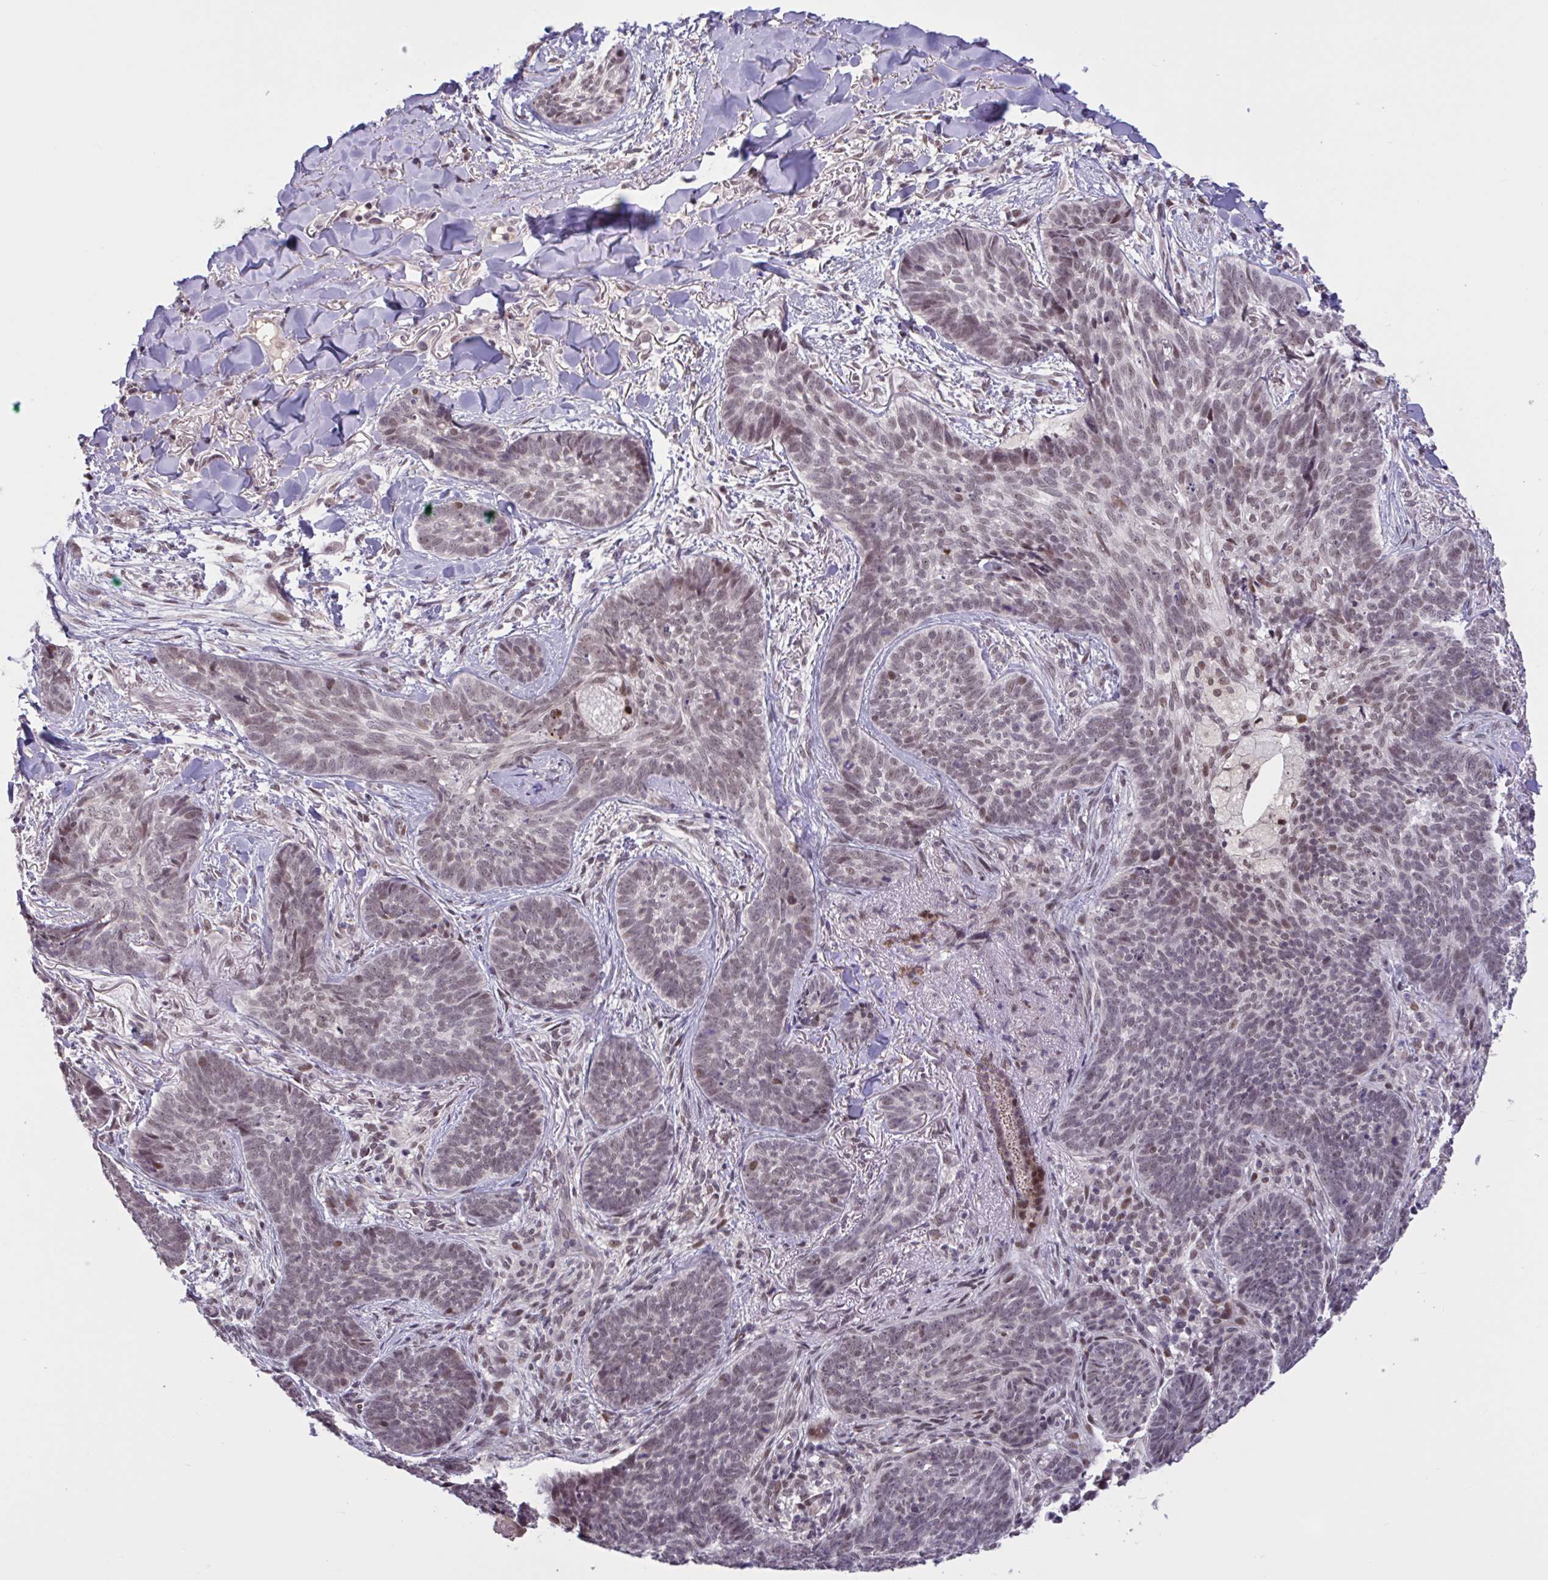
{"staining": {"intensity": "weak", "quantity": "25%-75%", "location": "nuclear"}, "tissue": "skin cancer", "cell_type": "Tumor cells", "image_type": "cancer", "snomed": [{"axis": "morphology", "description": "Basal cell carcinoma"}, {"axis": "topography", "description": "Skin"}, {"axis": "topography", "description": "Skin of face"}], "caption": "Human basal cell carcinoma (skin) stained with a brown dye demonstrates weak nuclear positive positivity in about 25%-75% of tumor cells.", "gene": "ZNF414", "patient": {"sex": "male", "age": 88}}